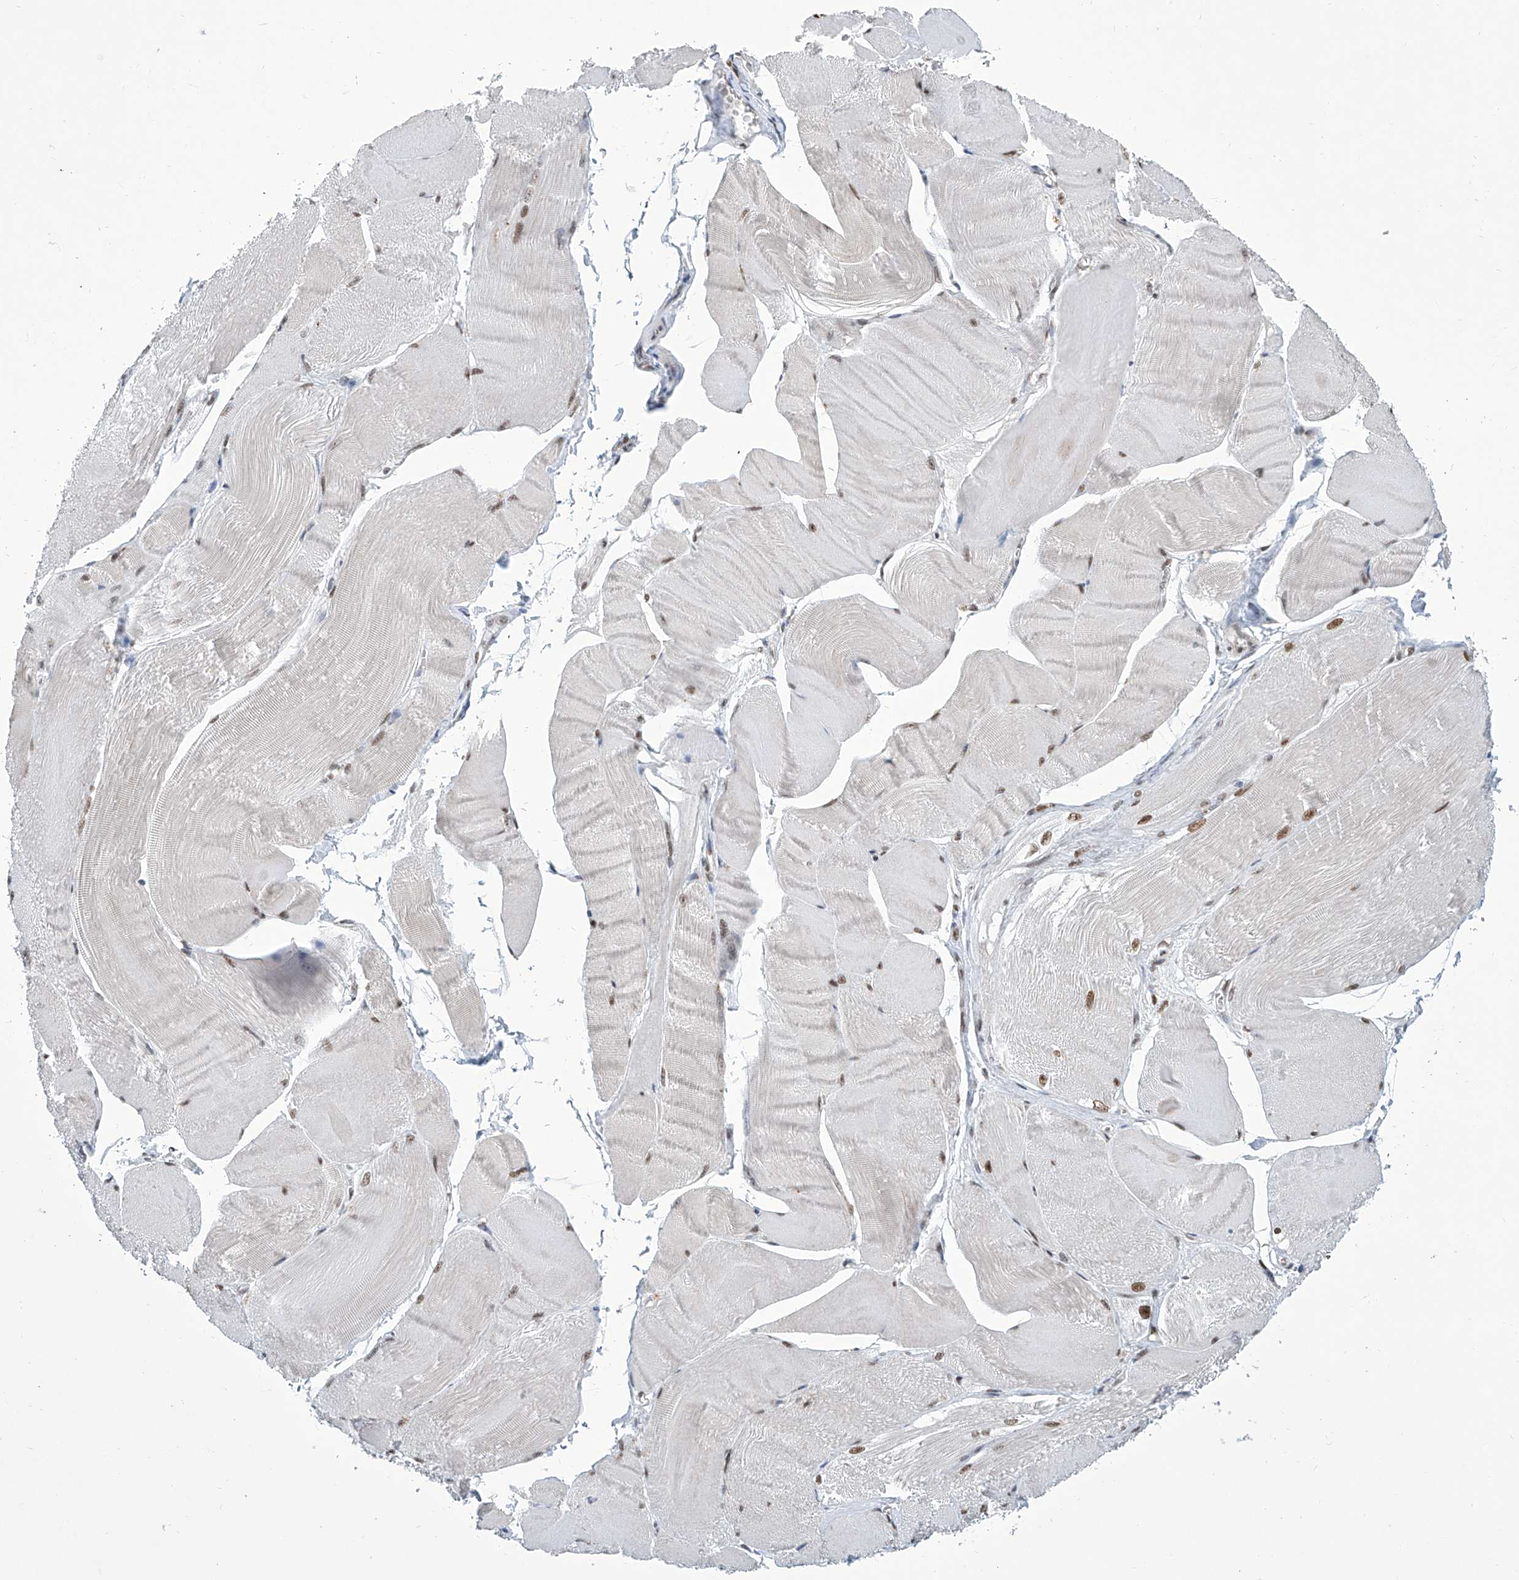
{"staining": {"intensity": "moderate", "quantity": "25%-75%", "location": "nuclear"}, "tissue": "skeletal muscle", "cell_type": "Myocytes", "image_type": "normal", "snomed": [{"axis": "morphology", "description": "Normal tissue, NOS"}, {"axis": "morphology", "description": "Basal cell carcinoma"}, {"axis": "topography", "description": "Skeletal muscle"}], "caption": "Normal skeletal muscle exhibits moderate nuclear positivity in about 25%-75% of myocytes The protein of interest is stained brown, and the nuclei are stained in blue (DAB (3,3'-diaminobenzidine) IHC with brightfield microscopy, high magnification)..", "gene": "SREBF2", "patient": {"sex": "female", "age": 64}}